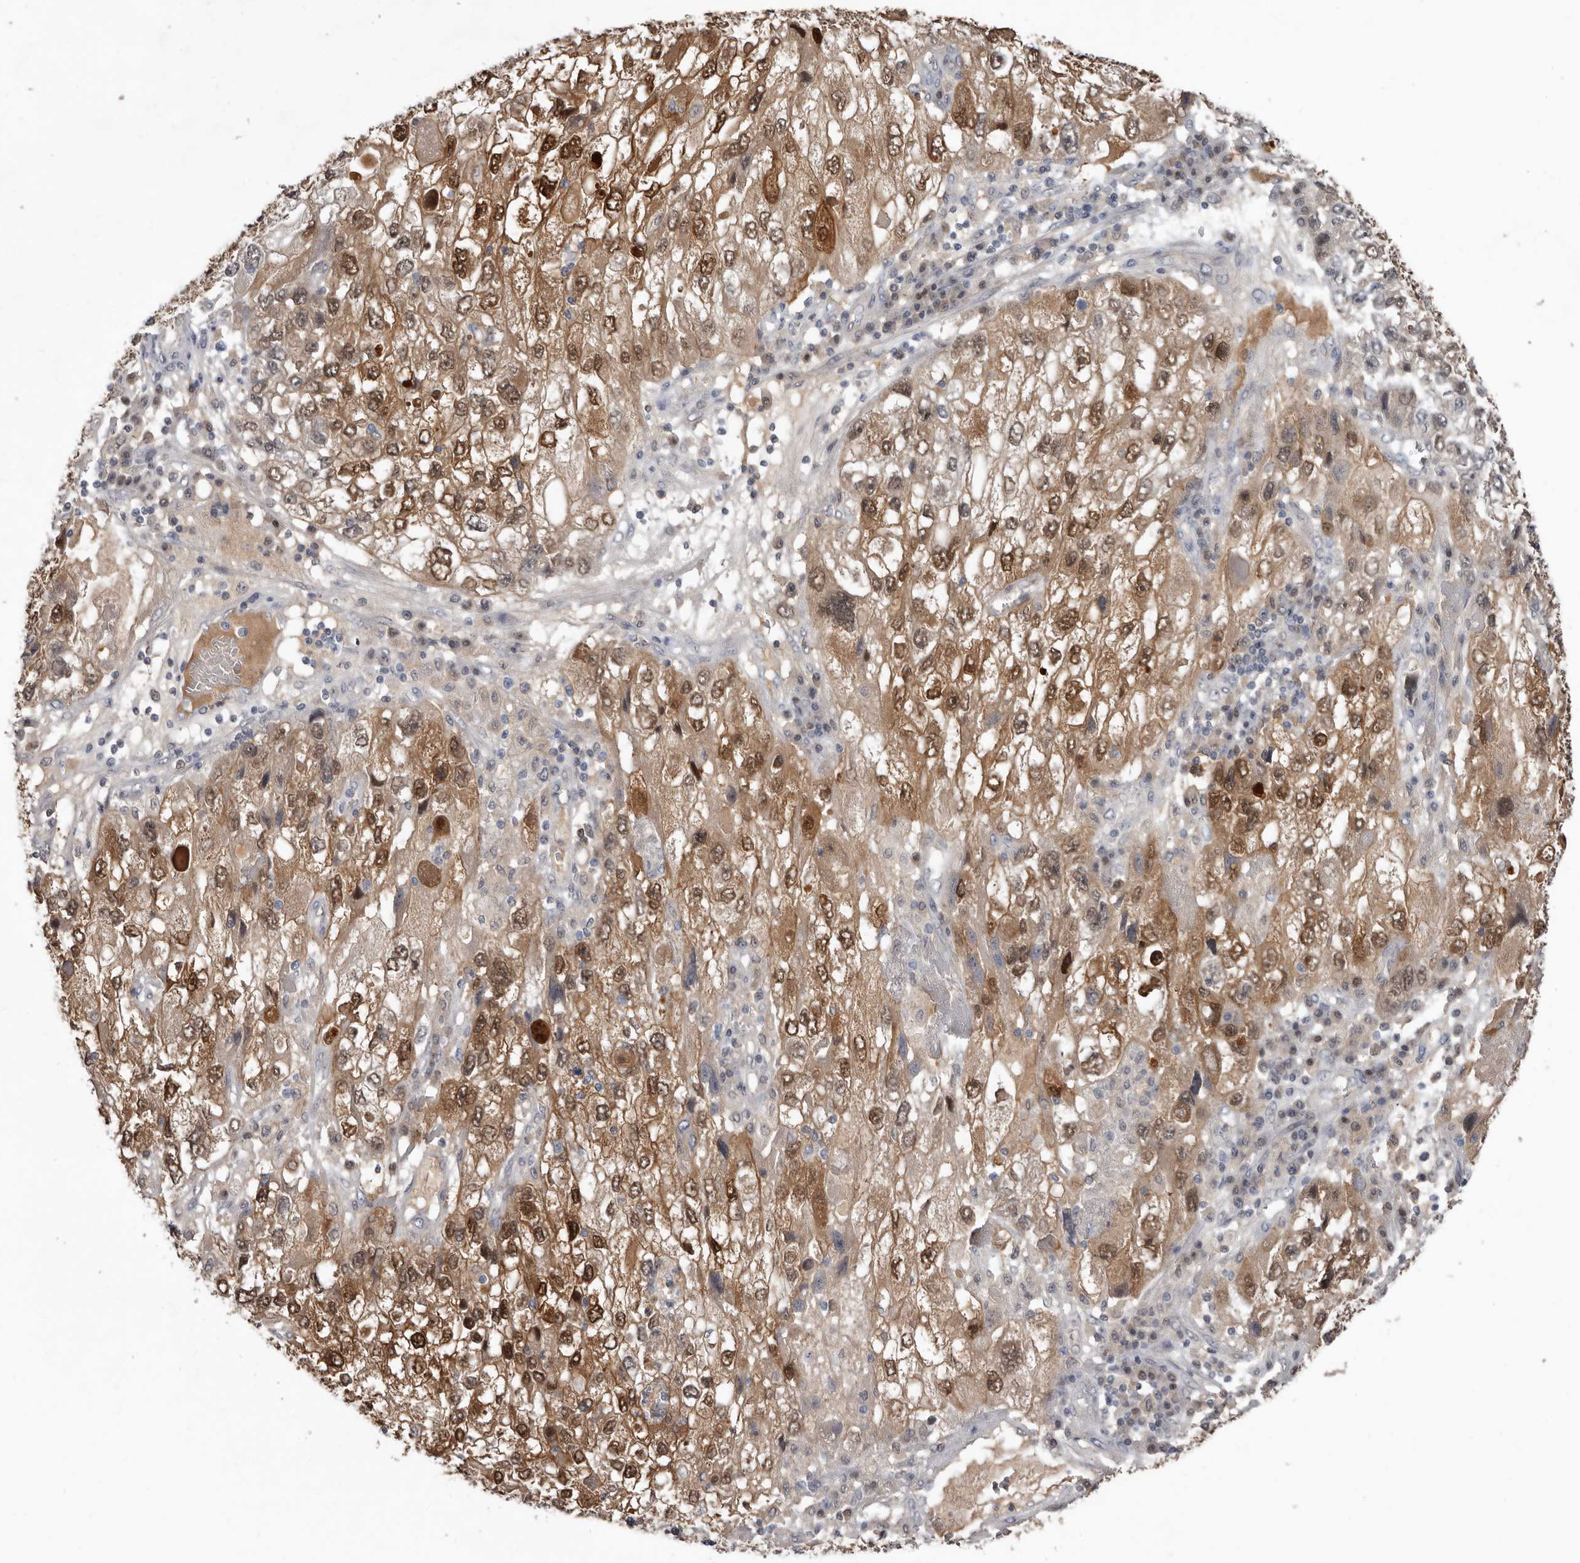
{"staining": {"intensity": "moderate", "quantity": ">75%", "location": "cytoplasmic/membranous,nuclear"}, "tissue": "endometrial cancer", "cell_type": "Tumor cells", "image_type": "cancer", "snomed": [{"axis": "morphology", "description": "Adenocarcinoma, NOS"}, {"axis": "topography", "description": "Endometrium"}], "caption": "Protein expression analysis of human endometrial cancer (adenocarcinoma) reveals moderate cytoplasmic/membranous and nuclear positivity in approximately >75% of tumor cells. (DAB IHC, brown staining for protein, blue staining for nuclei).", "gene": "RBKS", "patient": {"sex": "female", "age": 49}}